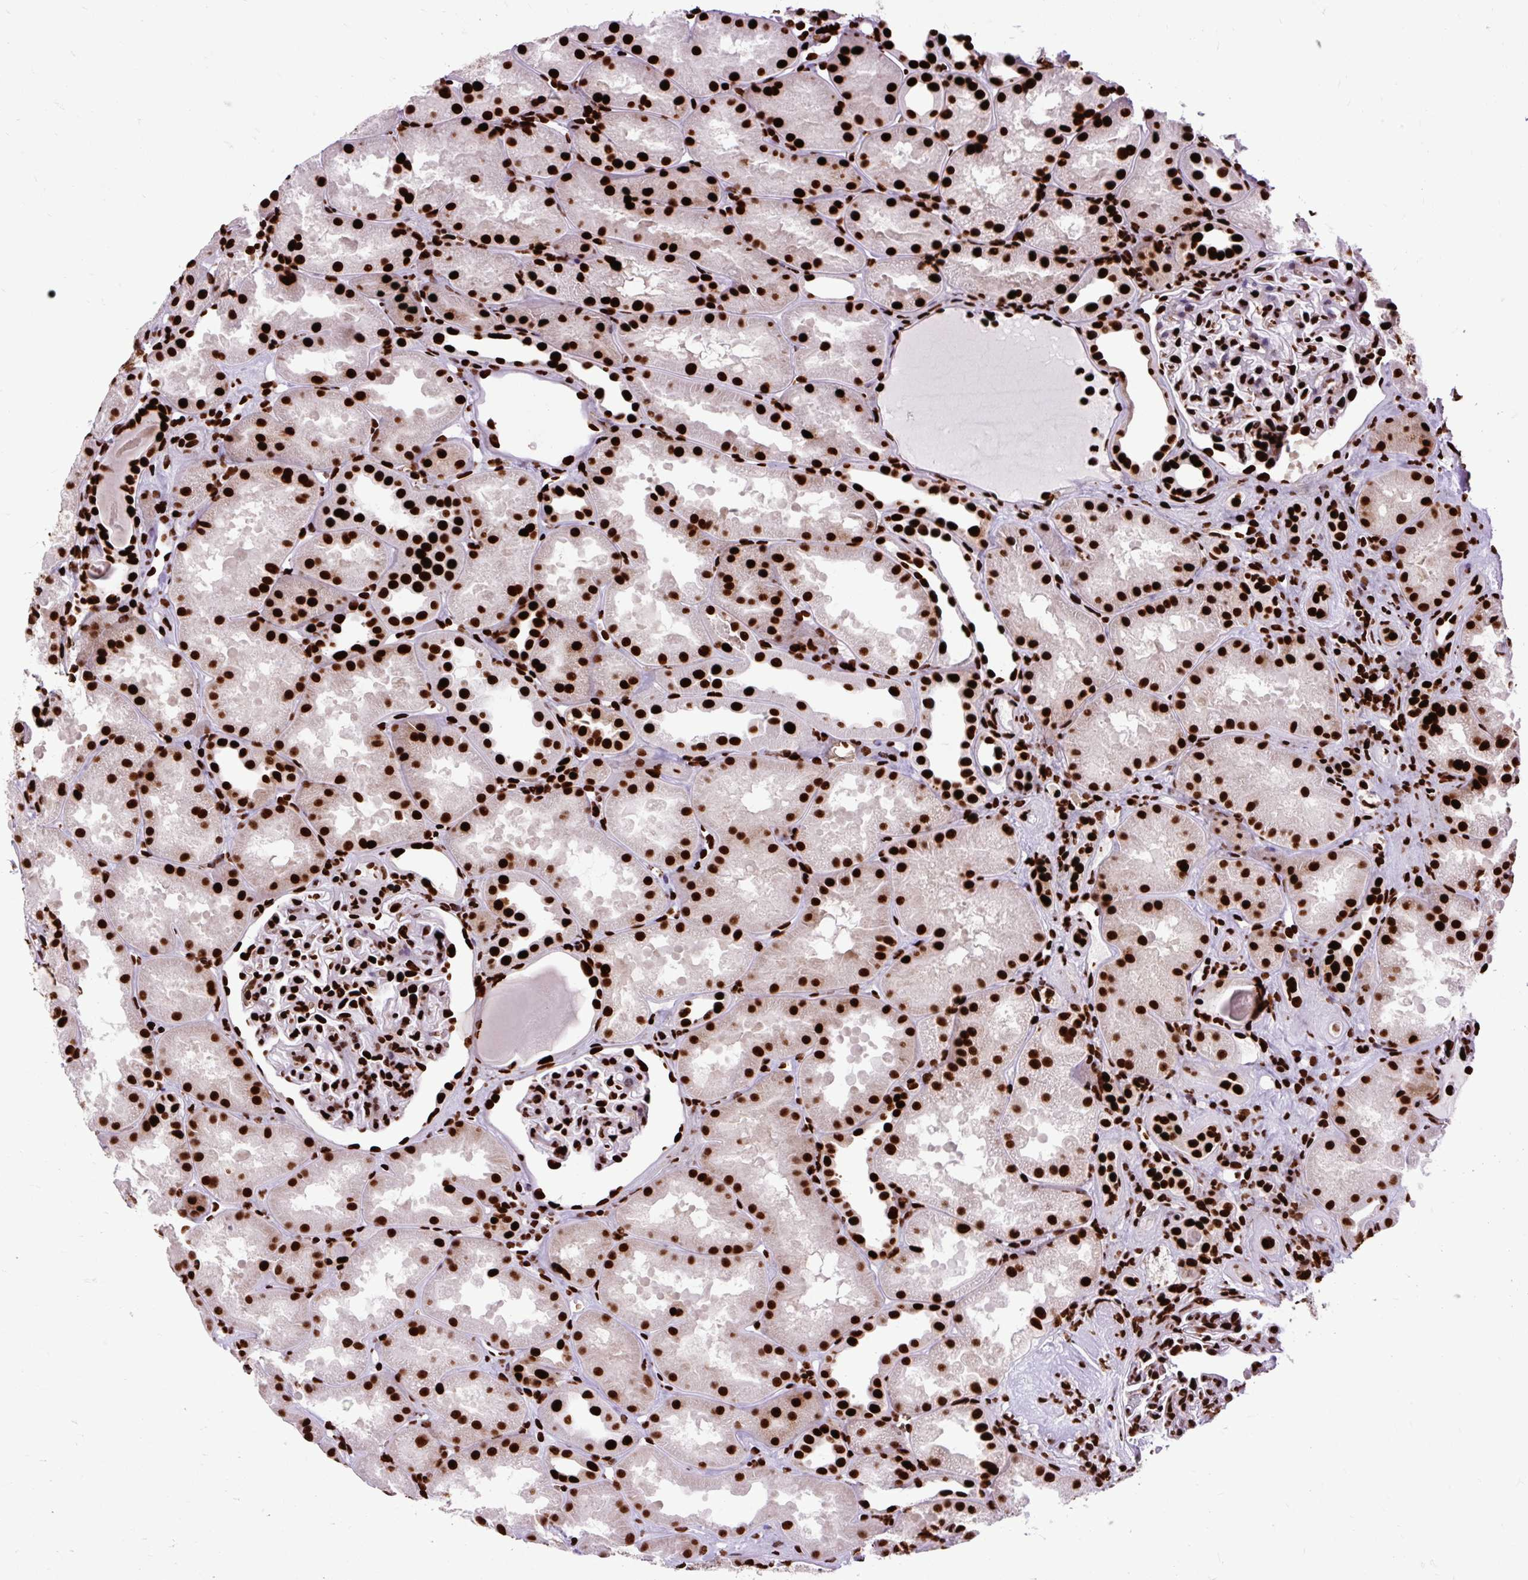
{"staining": {"intensity": "strong", "quantity": ">75%", "location": "nuclear"}, "tissue": "kidney", "cell_type": "Cells in glomeruli", "image_type": "normal", "snomed": [{"axis": "morphology", "description": "Normal tissue, NOS"}, {"axis": "topography", "description": "Kidney"}], "caption": "A high amount of strong nuclear staining is identified in approximately >75% of cells in glomeruli in benign kidney.", "gene": "FUS", "patient": {"sex": "male", "age": 61}}